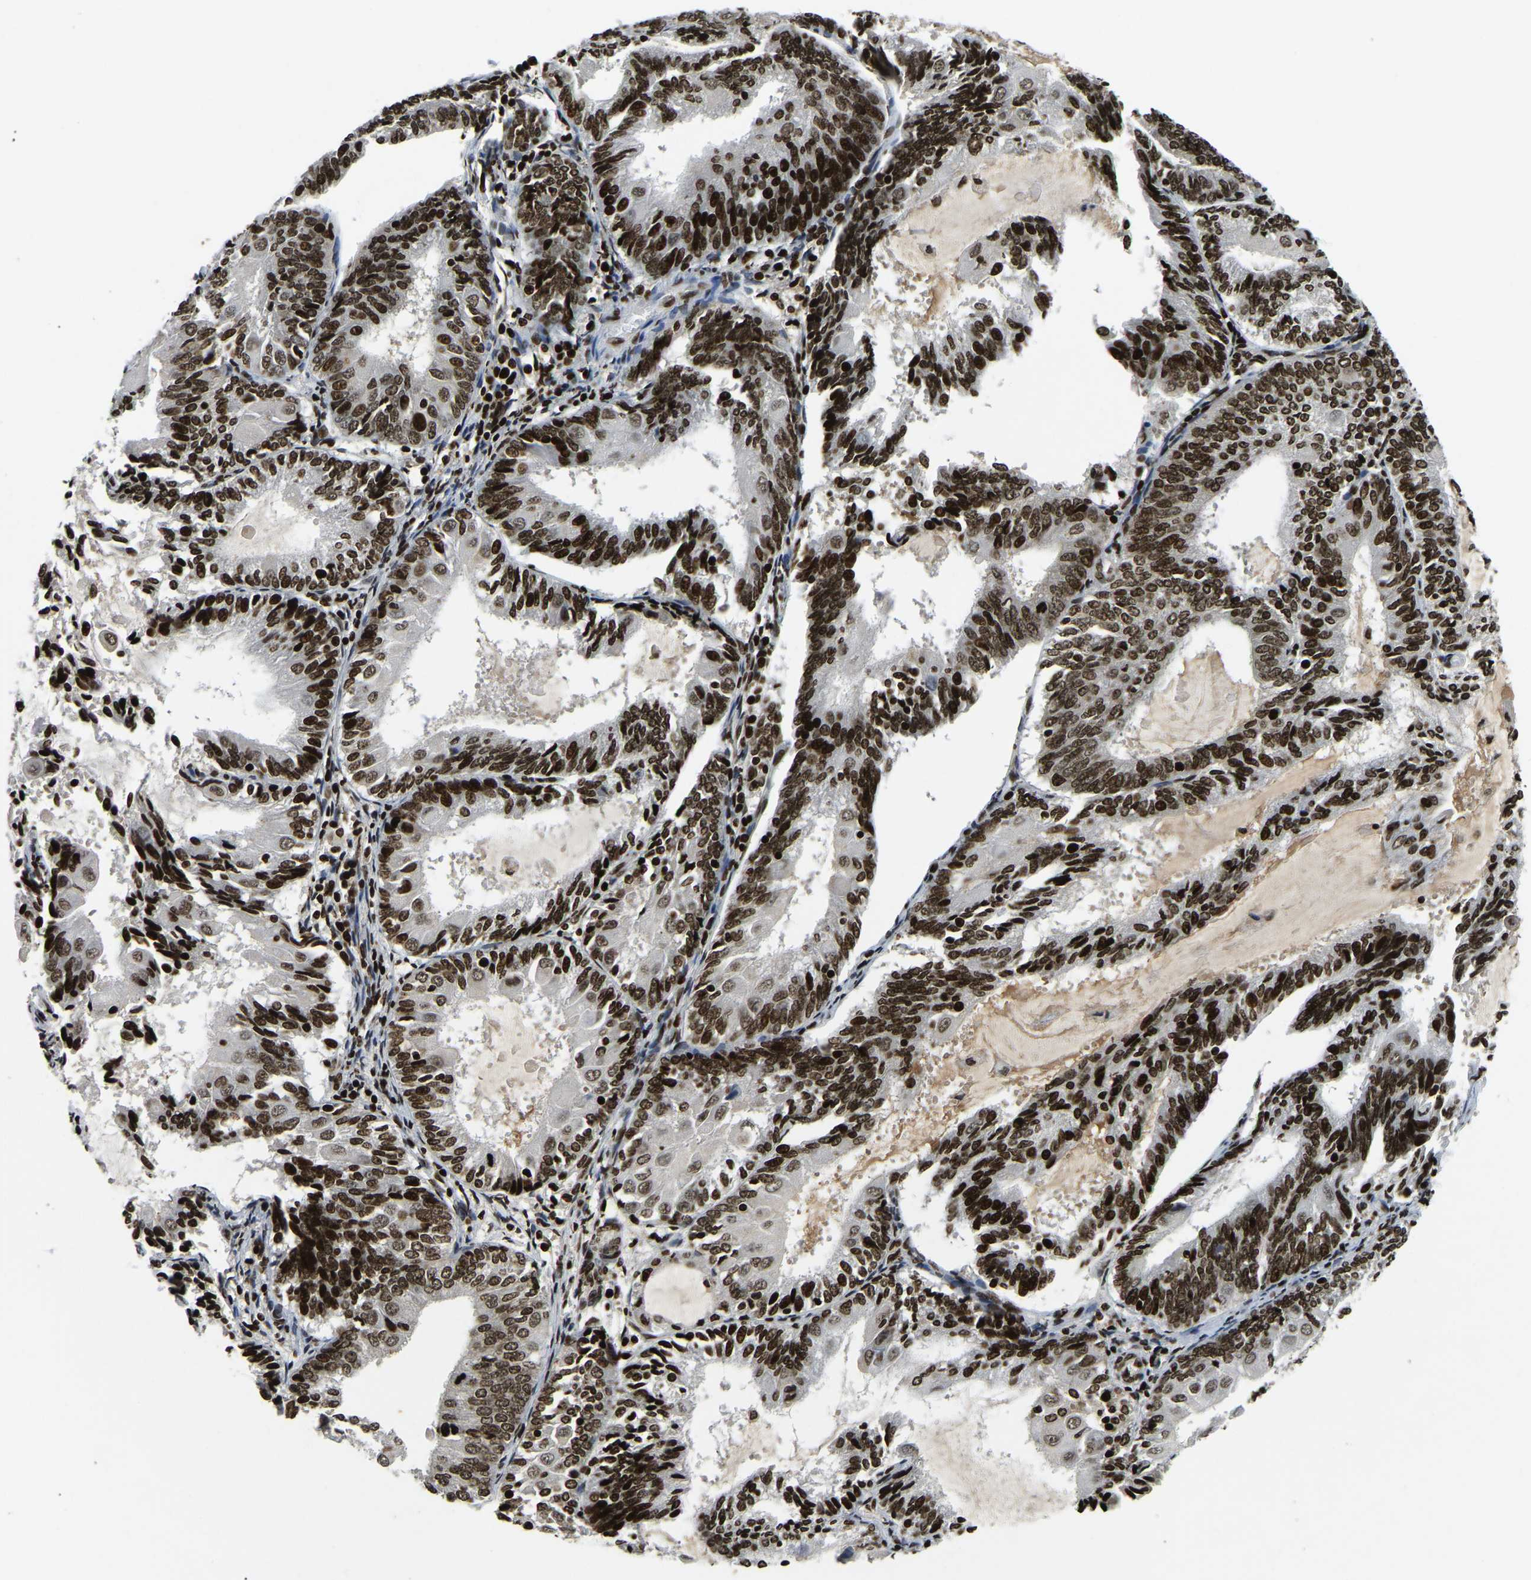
{"staining": {"intensity": "strong", "quantity": ">75%", "location": "nuclear"}, "tissue": "endometrial cancer", "cell_type": "Tumor cells", "image_type": "cancer", "snomed": [{"axis": "morphology", "description": "Adenocarcinoma, NOS"}, {"axis": "topography", "description": "Endometrium"}], "caption": "Protein analysis of adenocarcinoma (endometrial) tissue reveals strong nuclear staining in approximately >75% of tumor cells.", "gene": "LRRC61", "patient": {"sex": "female", "age": 81}}